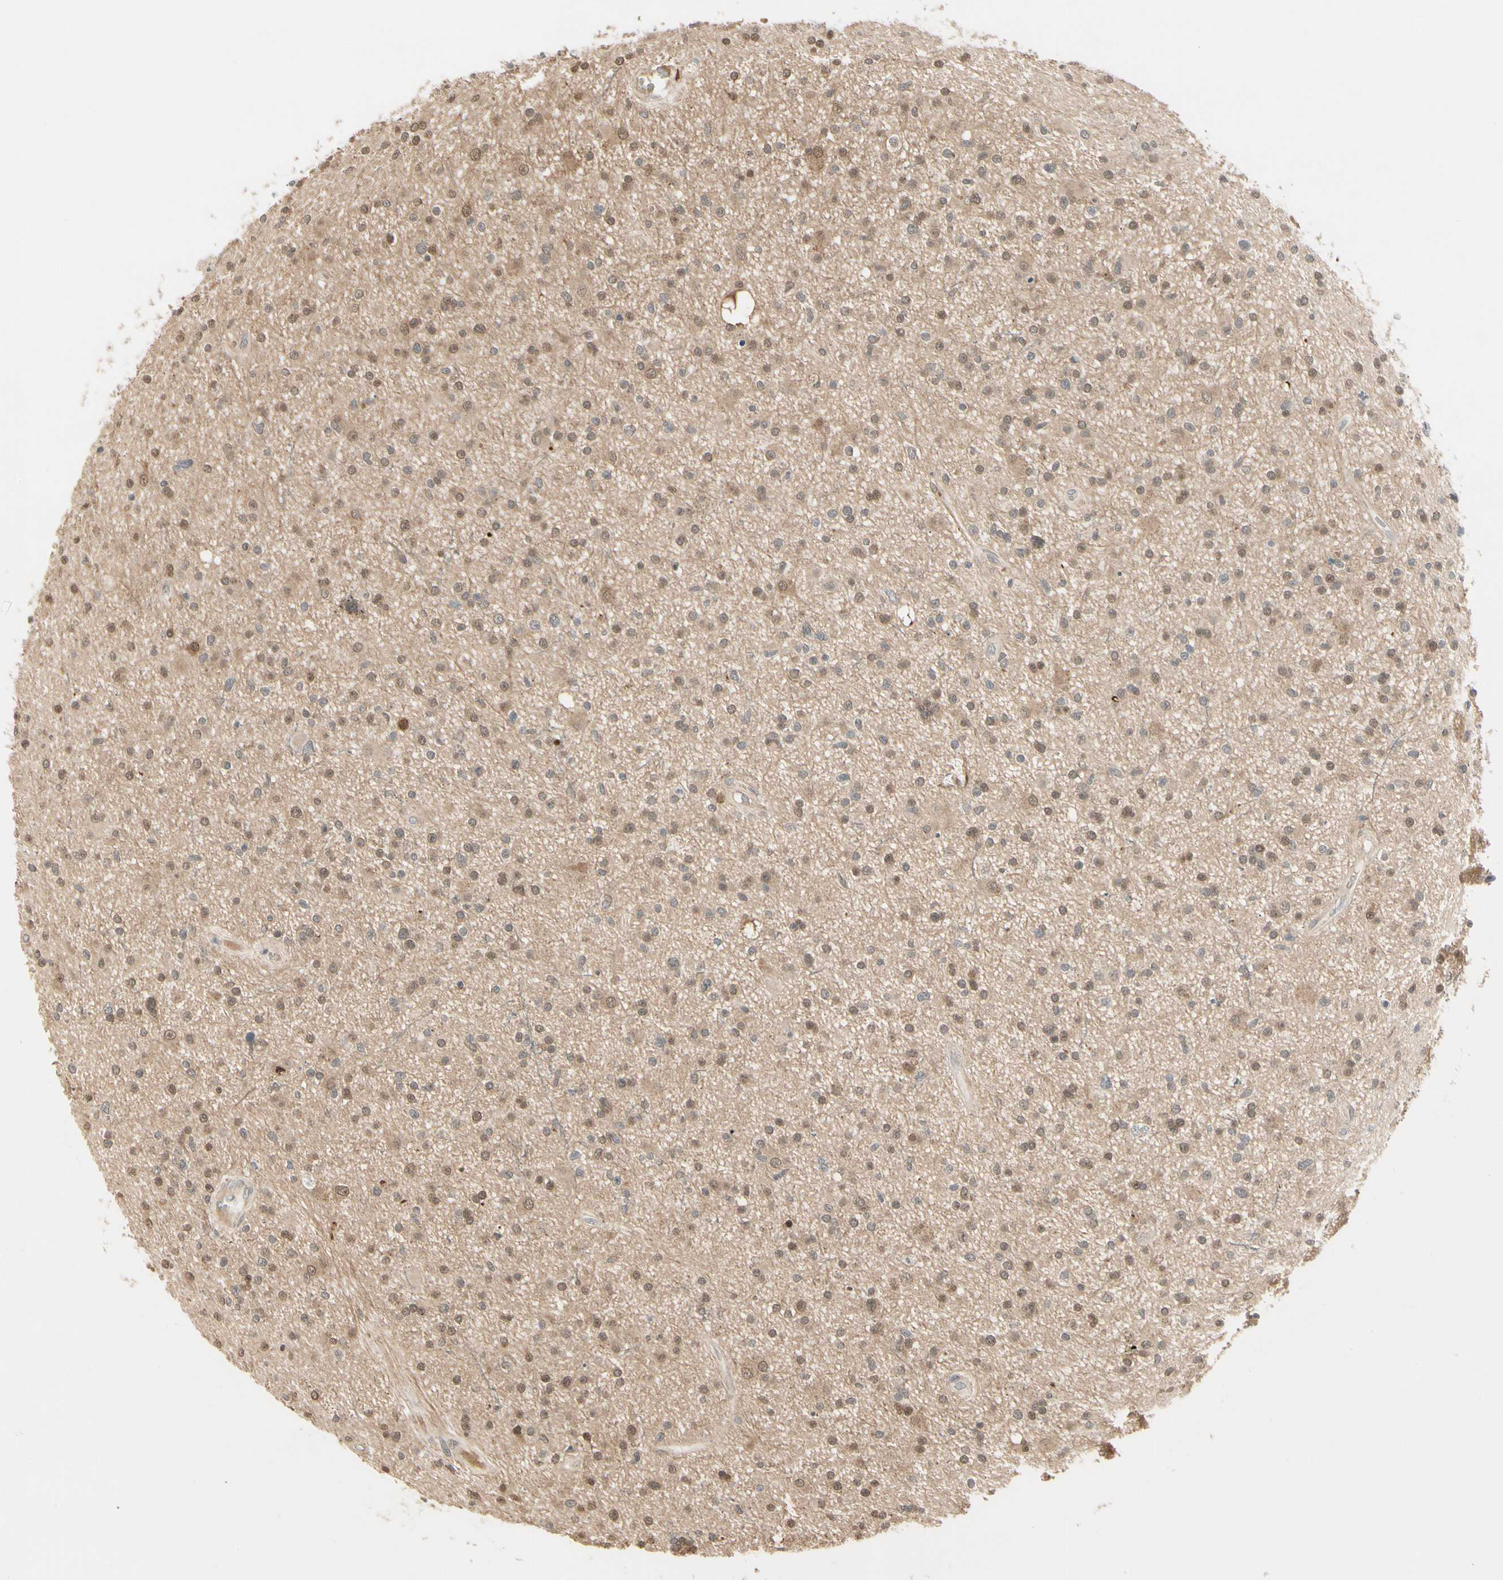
{"staining": {"intensity": "moderate", "quantity": ">75%", "location": "cytoplasmic/membranous,nuclear"}, "tissue": "glioma", "cell_type": "Tumor cells", "image_type": "cancer", "snomed": [{"axis": "morphology", "description": "Glioma, malignant, High grade"}, {"axis": "topography", "description": "Brain"}], "caption": "The micrograph reveals a brown stain indicating the presence of a protein in the cytoplasmic/membranous and nuclear of tumor cells in glioma.", "gene": "EVC", "patient": {"sex": "male", "age": 33}}